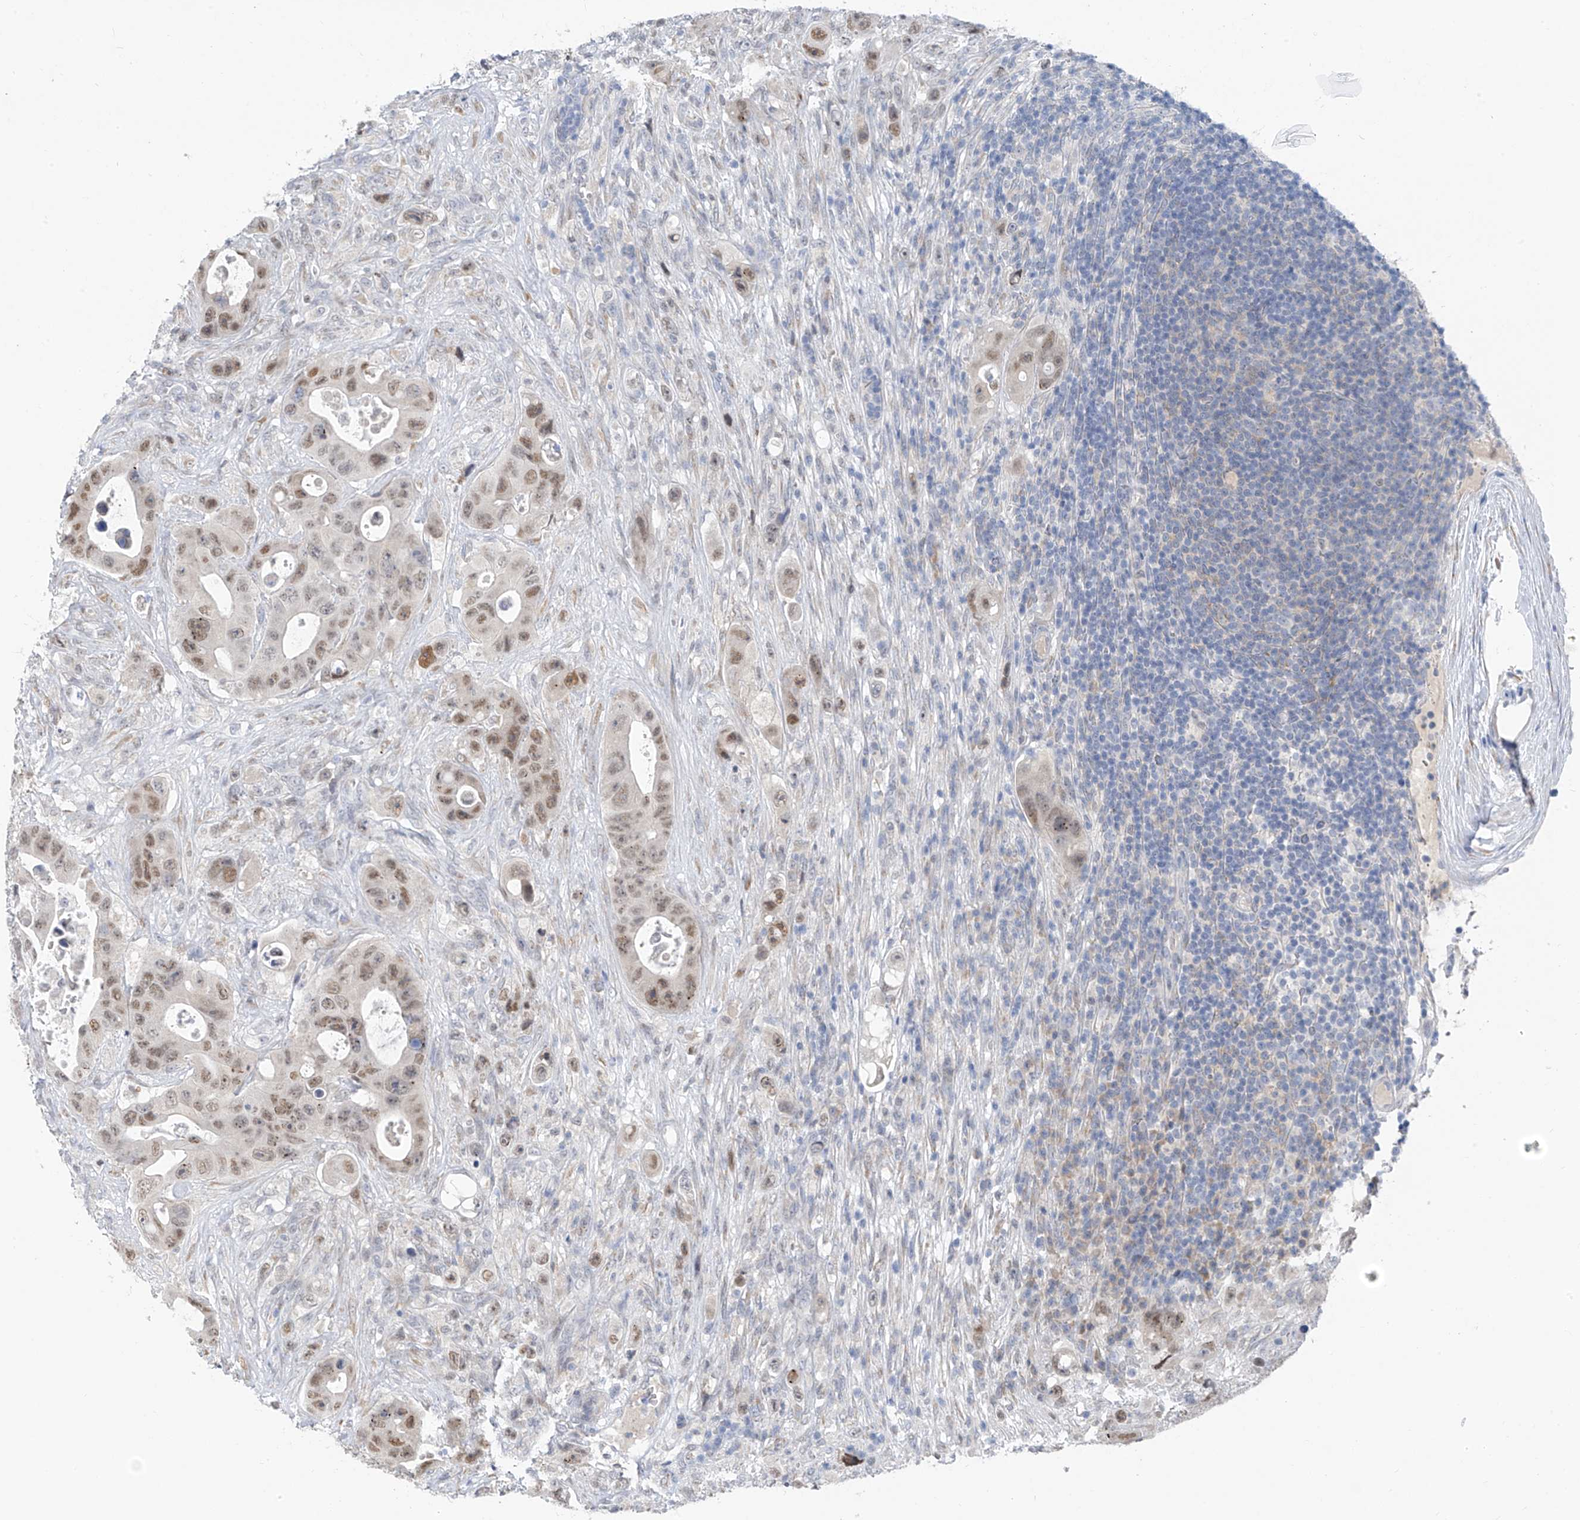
{"staining": {"intensity": "moderate", "quantity": ">75%", "location": "nuclear"}, "tissue": "colorectal cancer", "cell_type": "Tumor cells", "image_type": "cancer", "snomed": [{"axis": "morphology", "description": "Adenocarcinoma, NOS"}, {"axis": "topography", "description": "Colon"}], "caption": "Protein expression by immunohistochemistry (IHC) demonstrates moderate nuclear expression in approximately >75% of tumor cells in adenocarcinoma (colorectal).", "gene": "CYP4V2", "patient": {"sex": "female", "age": 46}}